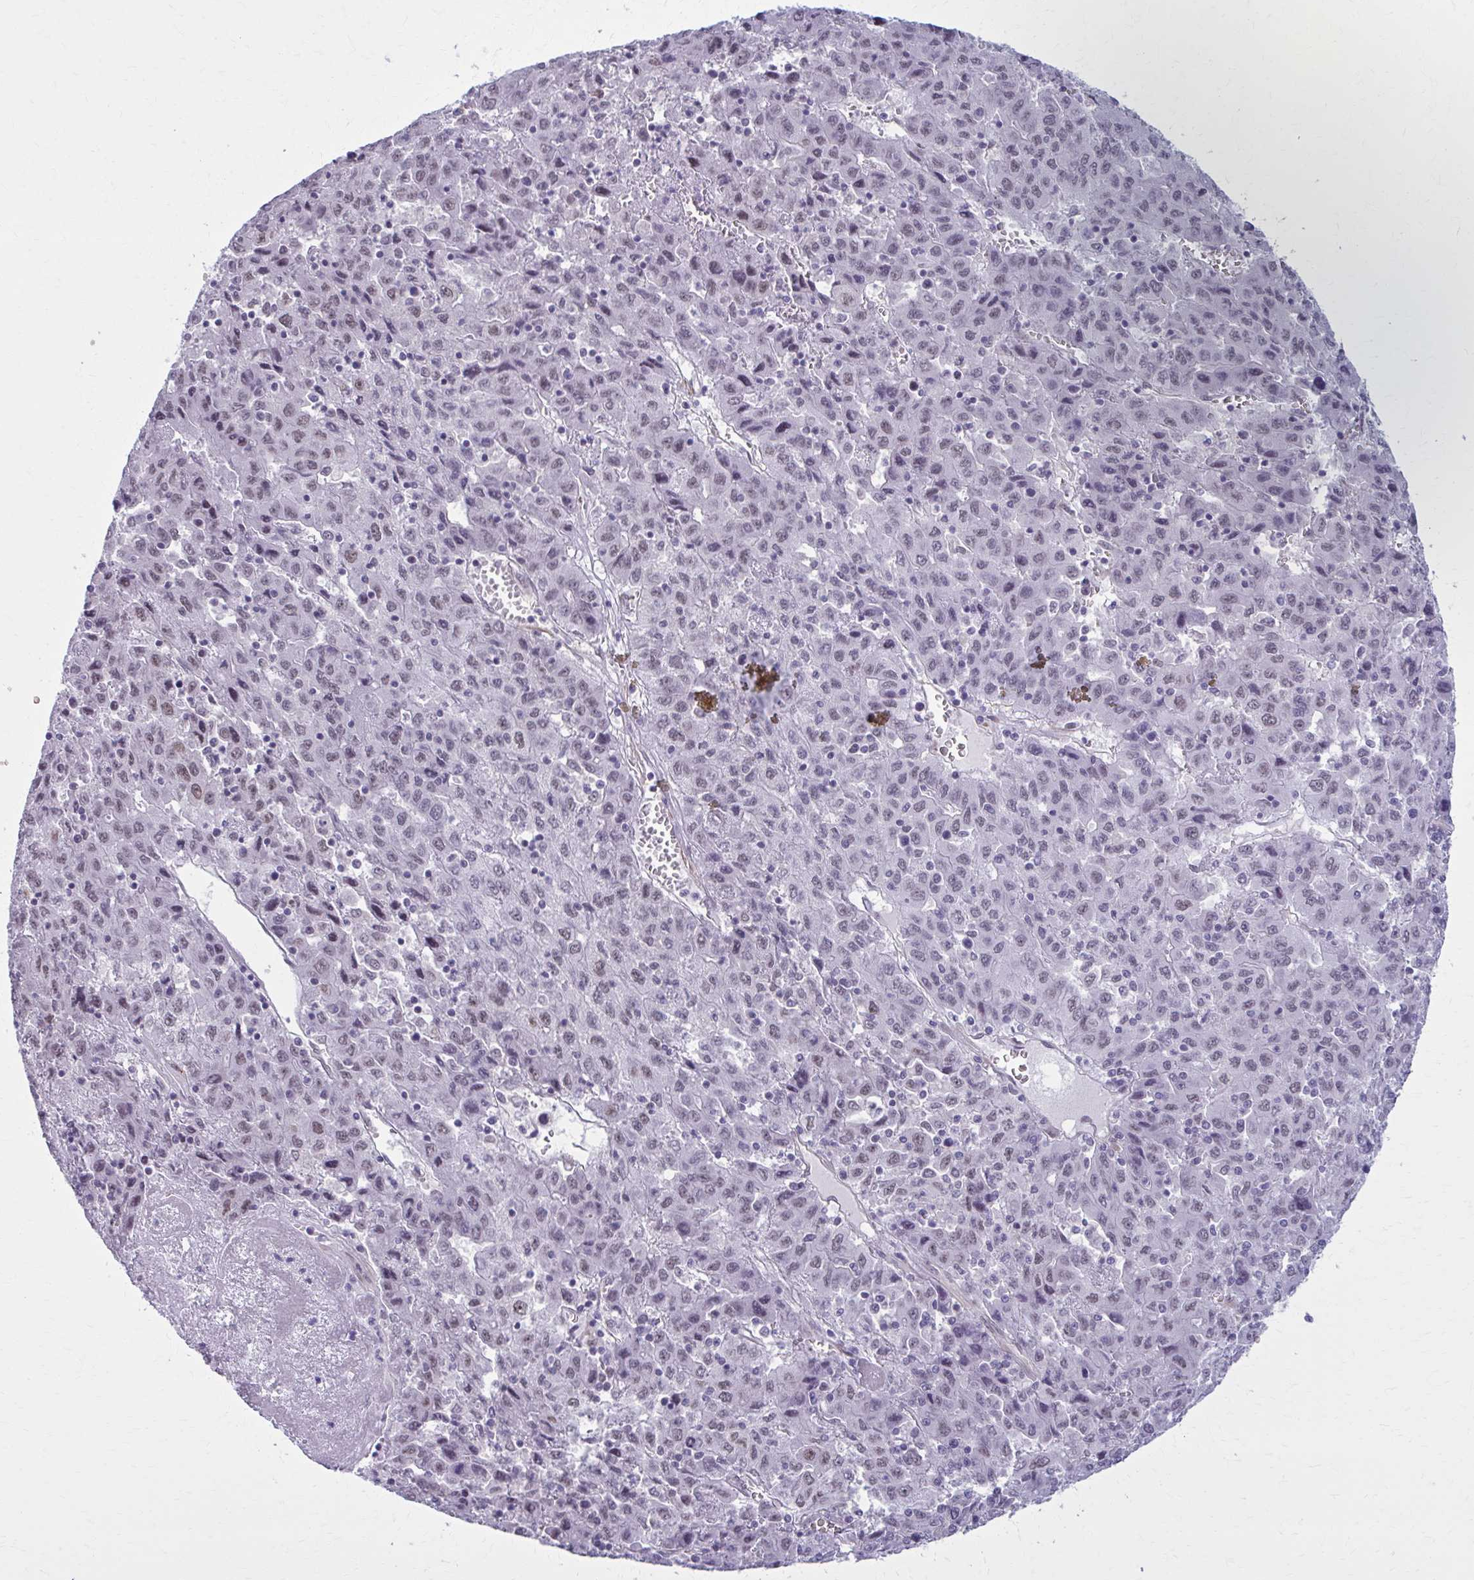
{"staining": {"intensity": "weak", "quantity": "<25%", "location": "nuclear"}, "tissue": "liver cancer", "cell_type": "Tumor cells", "image_type": "cancer", "snomed": [{"axis": "morphology", "description": "Carcinoma, Hepatocellular, NOS"}, {"axis": "topography", "description": "Liver"}], "caption": "There is no significant positivity in tumor cells of liver cancer.", "gene": "NUMBL", "patient": {"sex": "female", "age": 53}}